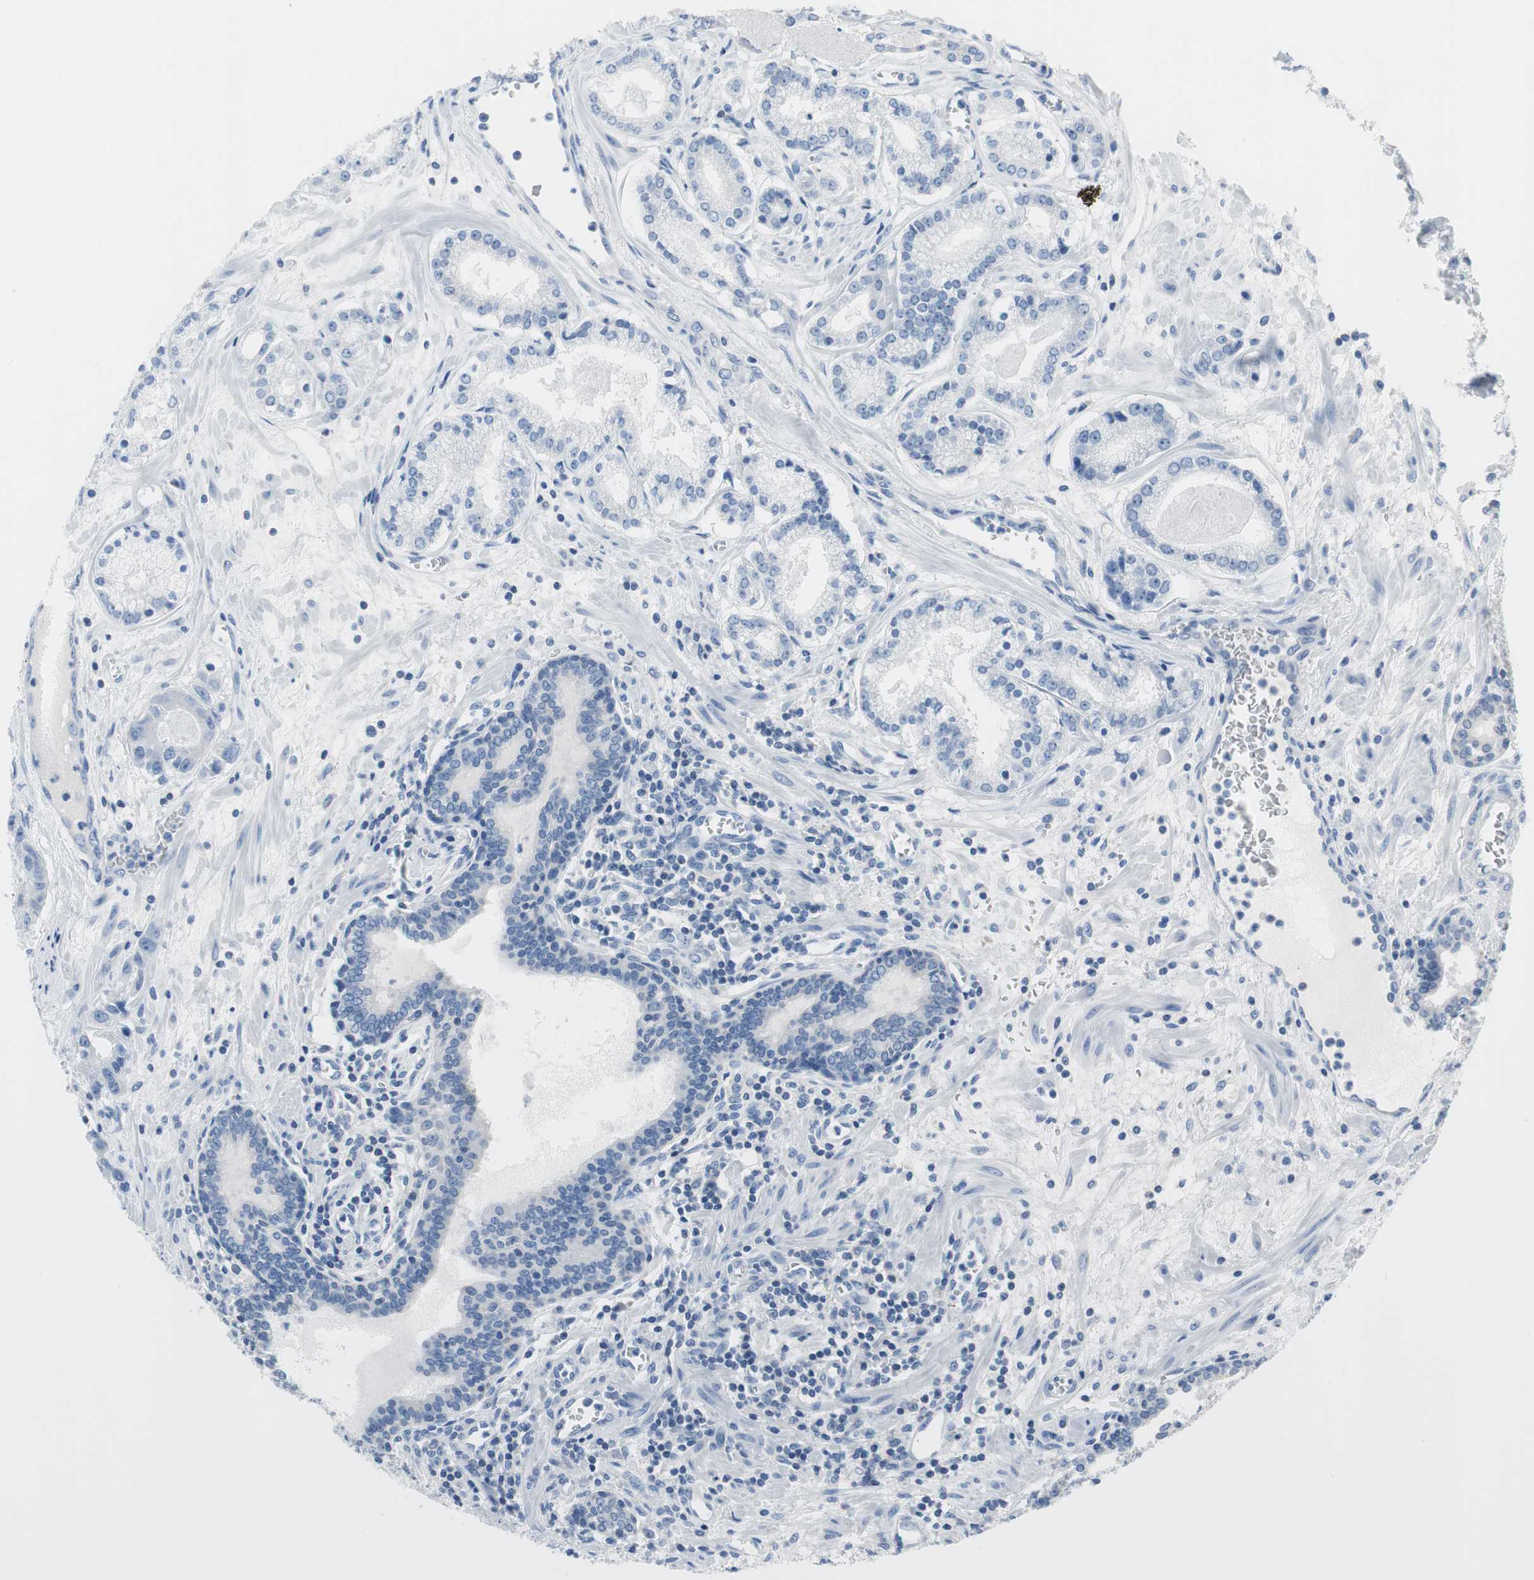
{"staining": {"intensity": "negative", "quantity": "none", "location": "none"}, "tissue": "prostate cancer", "cell_type": "Tumor cells", "image_type": "cancer", "snomed": [{"axis": "morphology", "description": "Adenocarcinoma, Low grade"}, {"axis": "topography", "description": "Prostate"}], "caption": "Immunohistochemistry micrograph of neoplastic tissue: human prostate low-grade adenocarcinoma stained with DAB (3,3'-diaminobenzidine) demonstrates no significant protein positivity in tumor cells.", "gene": "NFATC2", "patient": {"sex": "male", "age": 59}}